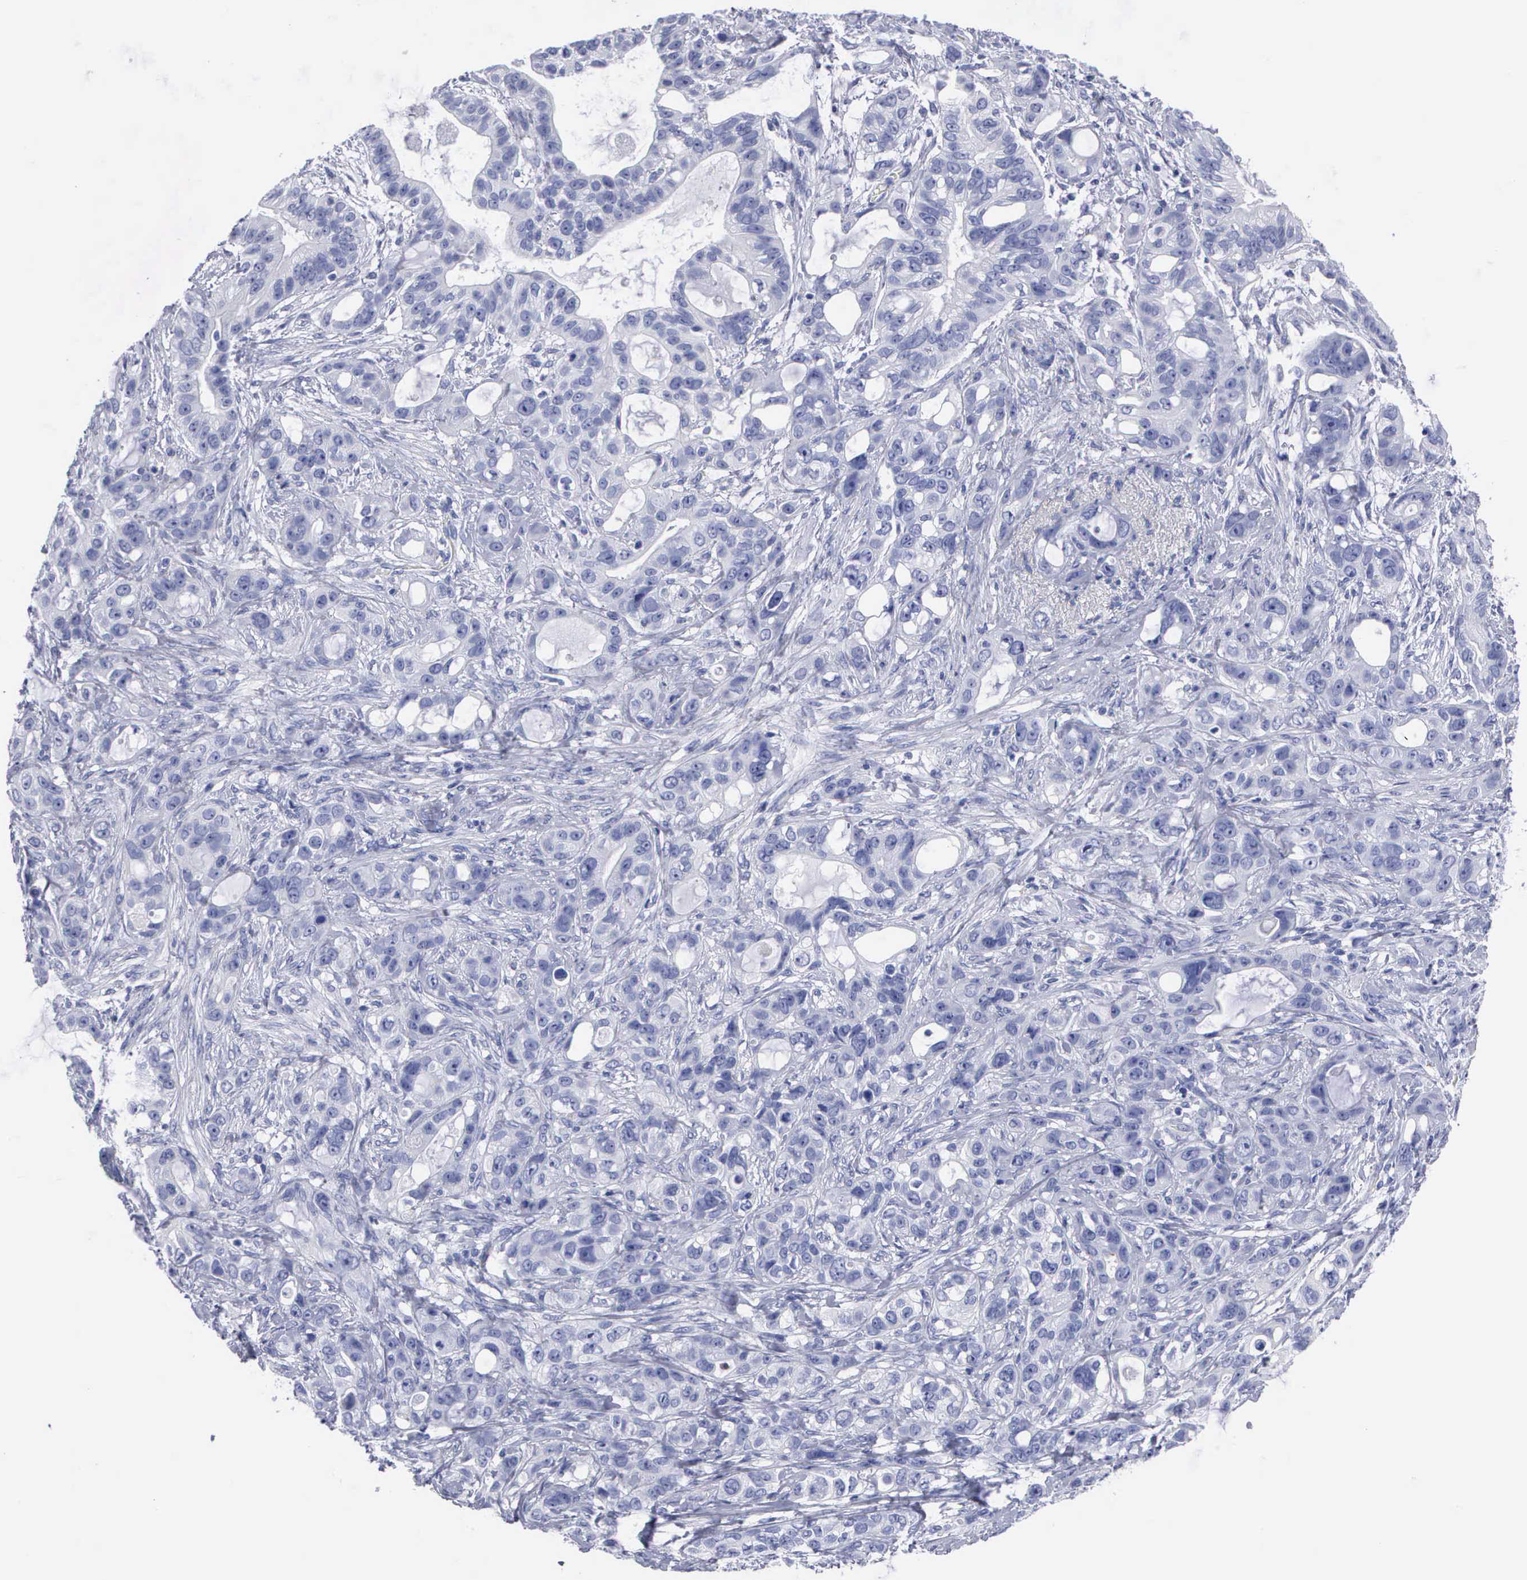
{"staining": {"intensity": "negative", "quantity": "none", "location": "none"}, "tissue": "stomach cancer", "cell_type": "Tumor cells", "image_type": "cancer", "snomed": [{"axis": "morphology", "description": "Adenocarcinoma, NOS"}, {"axis": "topography", "description": "Stomach, upper"}], "caption": "A histopathology image of adenocarcinoma (stomach) stained for a protein shows no brown staining in tumor cells.", "gene": "CYP19A1", "patient": {"sex": "male", "age": 47}}